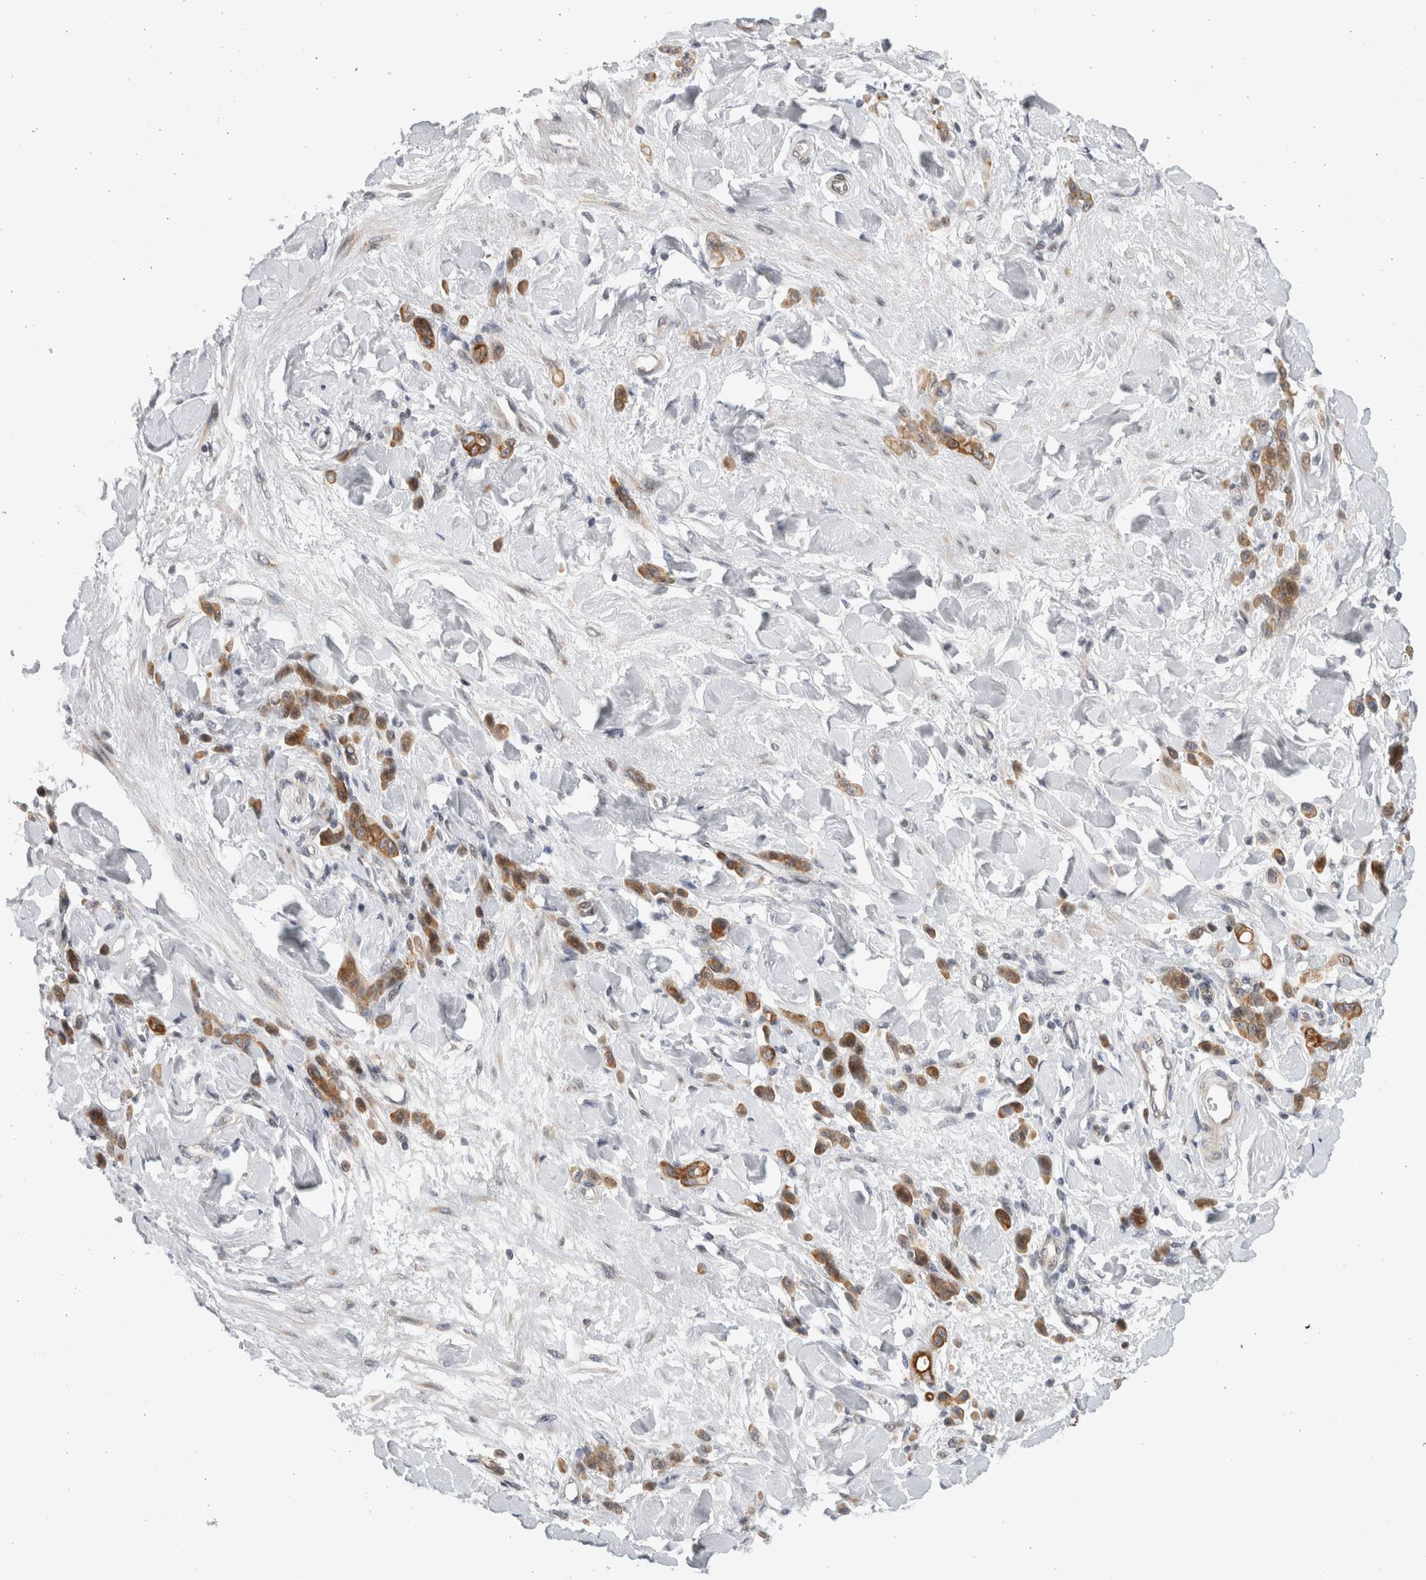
{"staining": {"intensity": "moderate", "quantity": ">75%", "location": "cytoplasmic/membranous"}, "tissue": "stomach cancer", "cell_type": "Tumor cells", "image_type": "cancer", "snomed": [{"axis": "morphology", "description": "Normal tissue, NOS"}, {"axis": "morphology", "description": "Adenocarcinoma, NOS"}, {"axis": "topography", "description": "Stomach"}], "caption": "Moderate cytoplasmic/membranous staining is seen in about >75% of tumor cells in stomach adenocarcinoma.", "gene": "UTP25", "patient": {"sex": "male", "age": 82}}